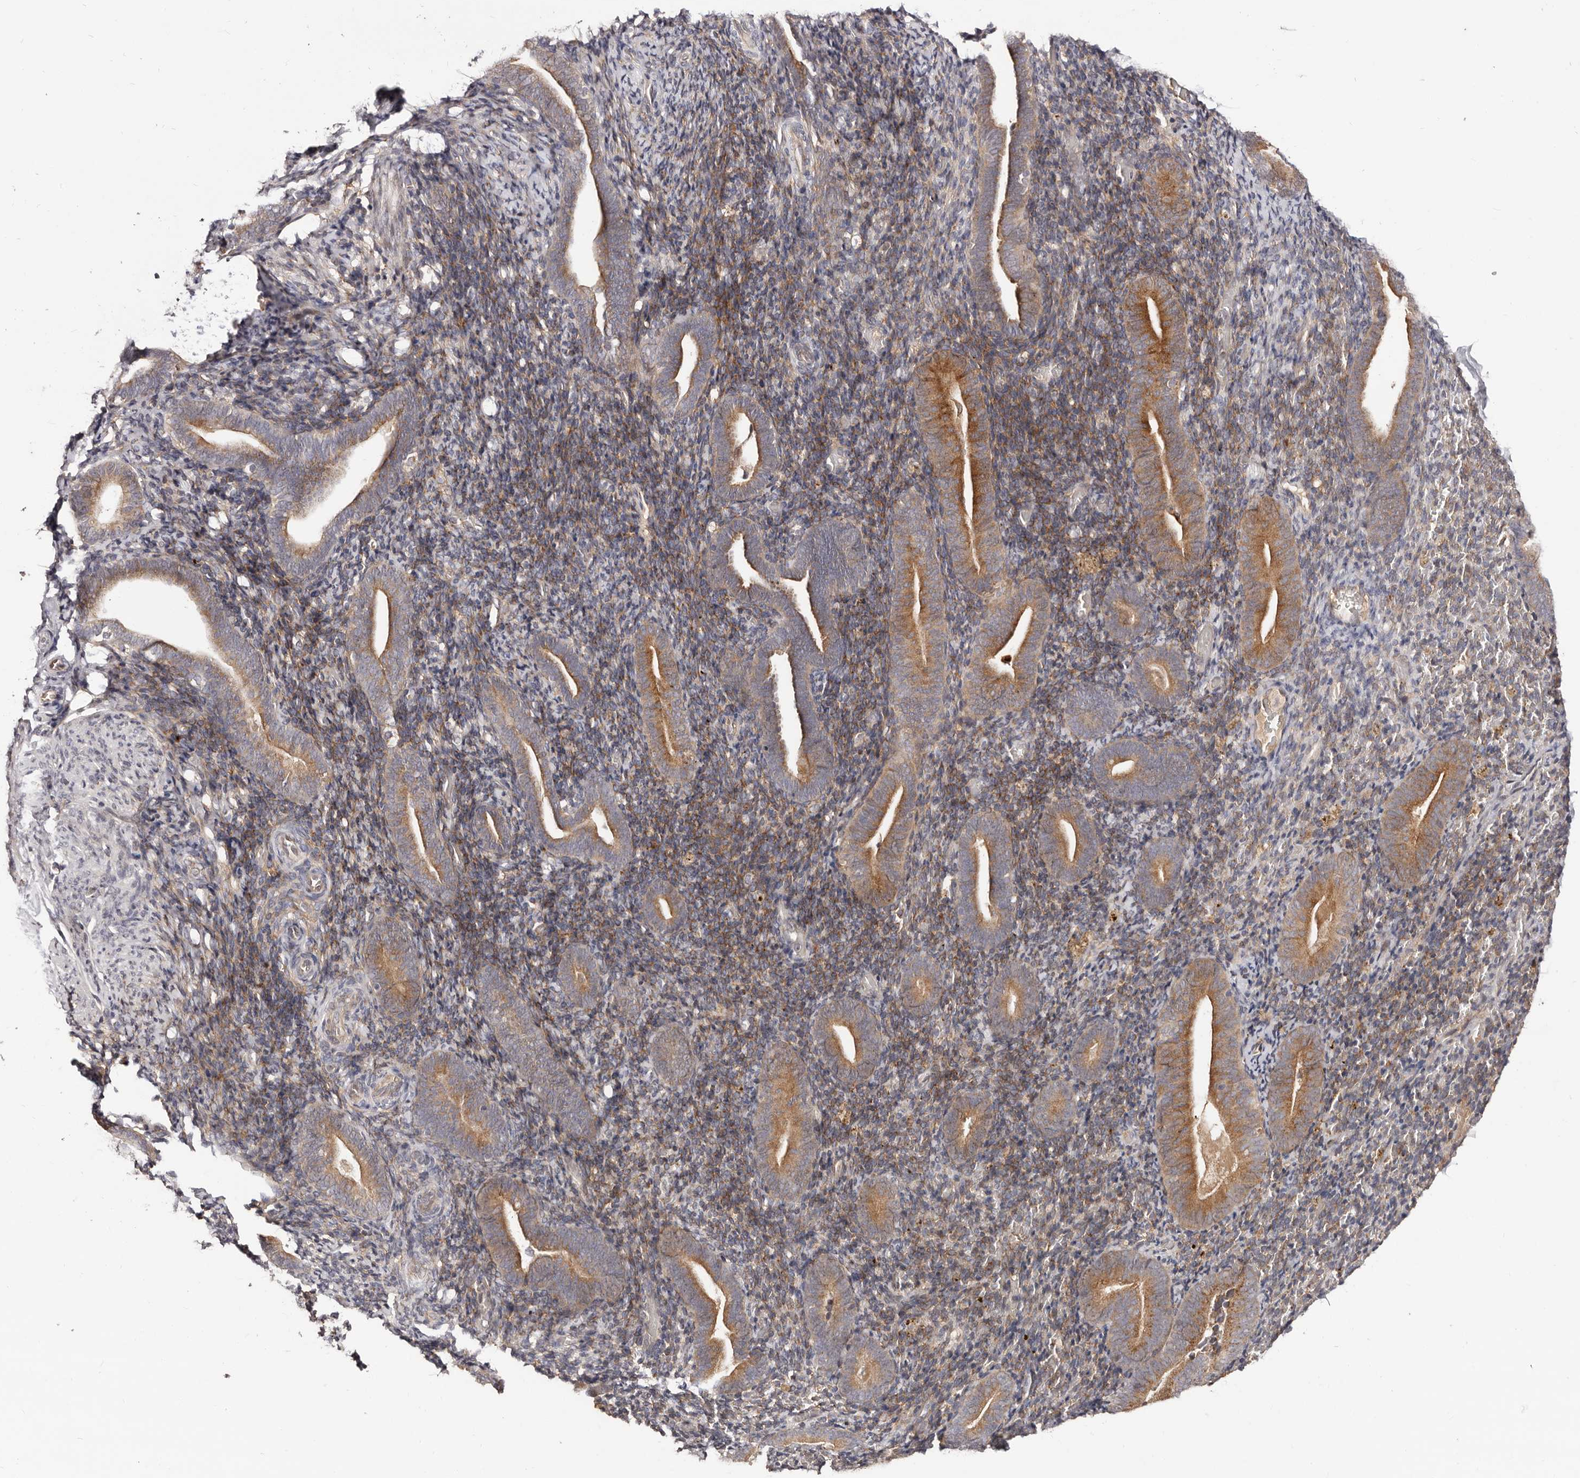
{"staining": {"intensity": "moderate", "quantity": ">75%", "location": "cytoplasmic/membranous"}, "tissue": "endometrium", "cell_type": "Cells in endometrial stroma", "image_type": "normal", "snomed": [{"axis": "morphology", "description": "Normal tissue, NOS"}, {"axis": "topography", "description": "Endometrium"}], "caption": "Immunohistochemistry of benign endometrium reveals medium levels of moderate cytoplasmic/membranous staining in about >75% of cells in endometrial stroma. (DAB IHC, brown staining for protein, blue staining for nuclei).", "gene": "DACT2", "patient": {"sex": "female", "age": 51}}